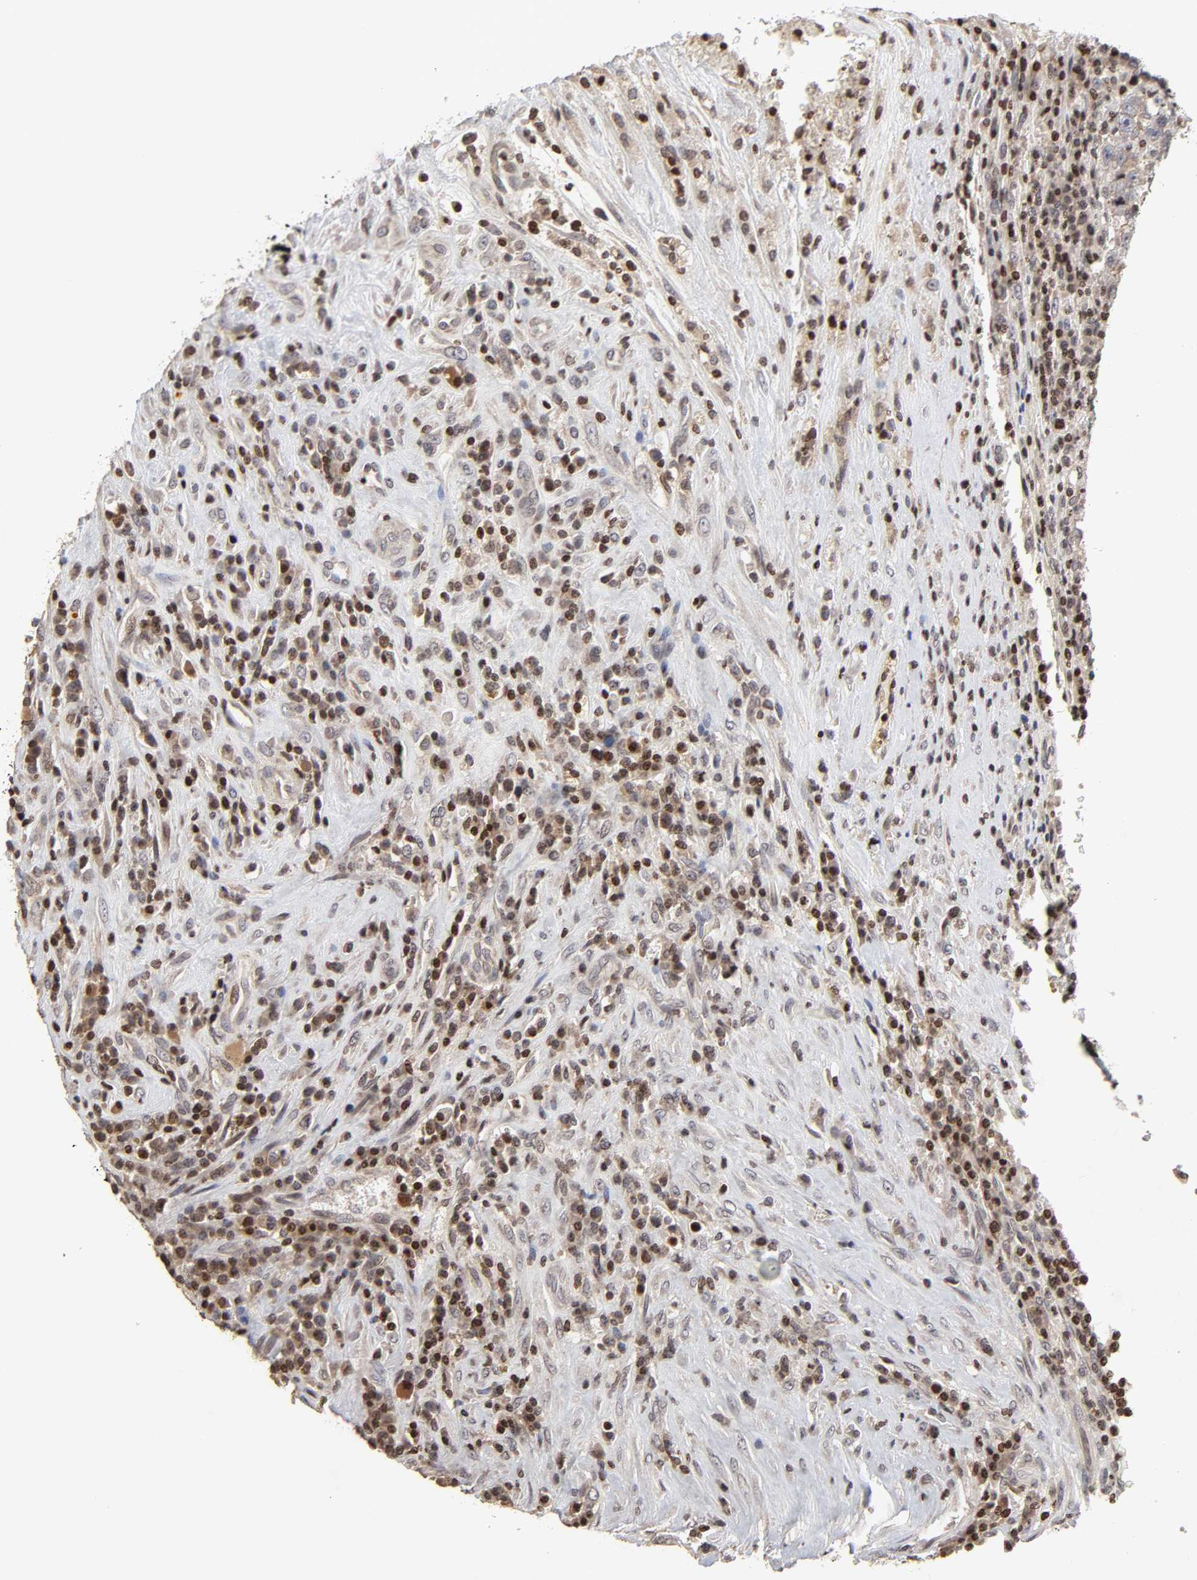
{"staining": {"intensity": "moderate", "quantity": "25%-75%", "location": "cytoplasmic/membranous,nuclear"}, "tissue": "testis cancer", "cell_type": "Tumor cells", "image_type": "cancer", "snomed": [{"axis": "morphology", "description": "Necrosis, NOS"}, {"axis": "morphology", "description": "Carcinoma, Embryonal, NOS"}, {"axis": "topography", "description": "Testis"}], "caption": "High-power microscopy captured an IHC histopathology image of testis cancer, revealing moderate cytoplasmic/membranous and nuclear positivity in about 25%-75% of tumor cells. (DAB = brown stain, brightfield microscopy at high magnification).", "gene": "ZNF473", "patient": {"sex": "male", "age": 19}}